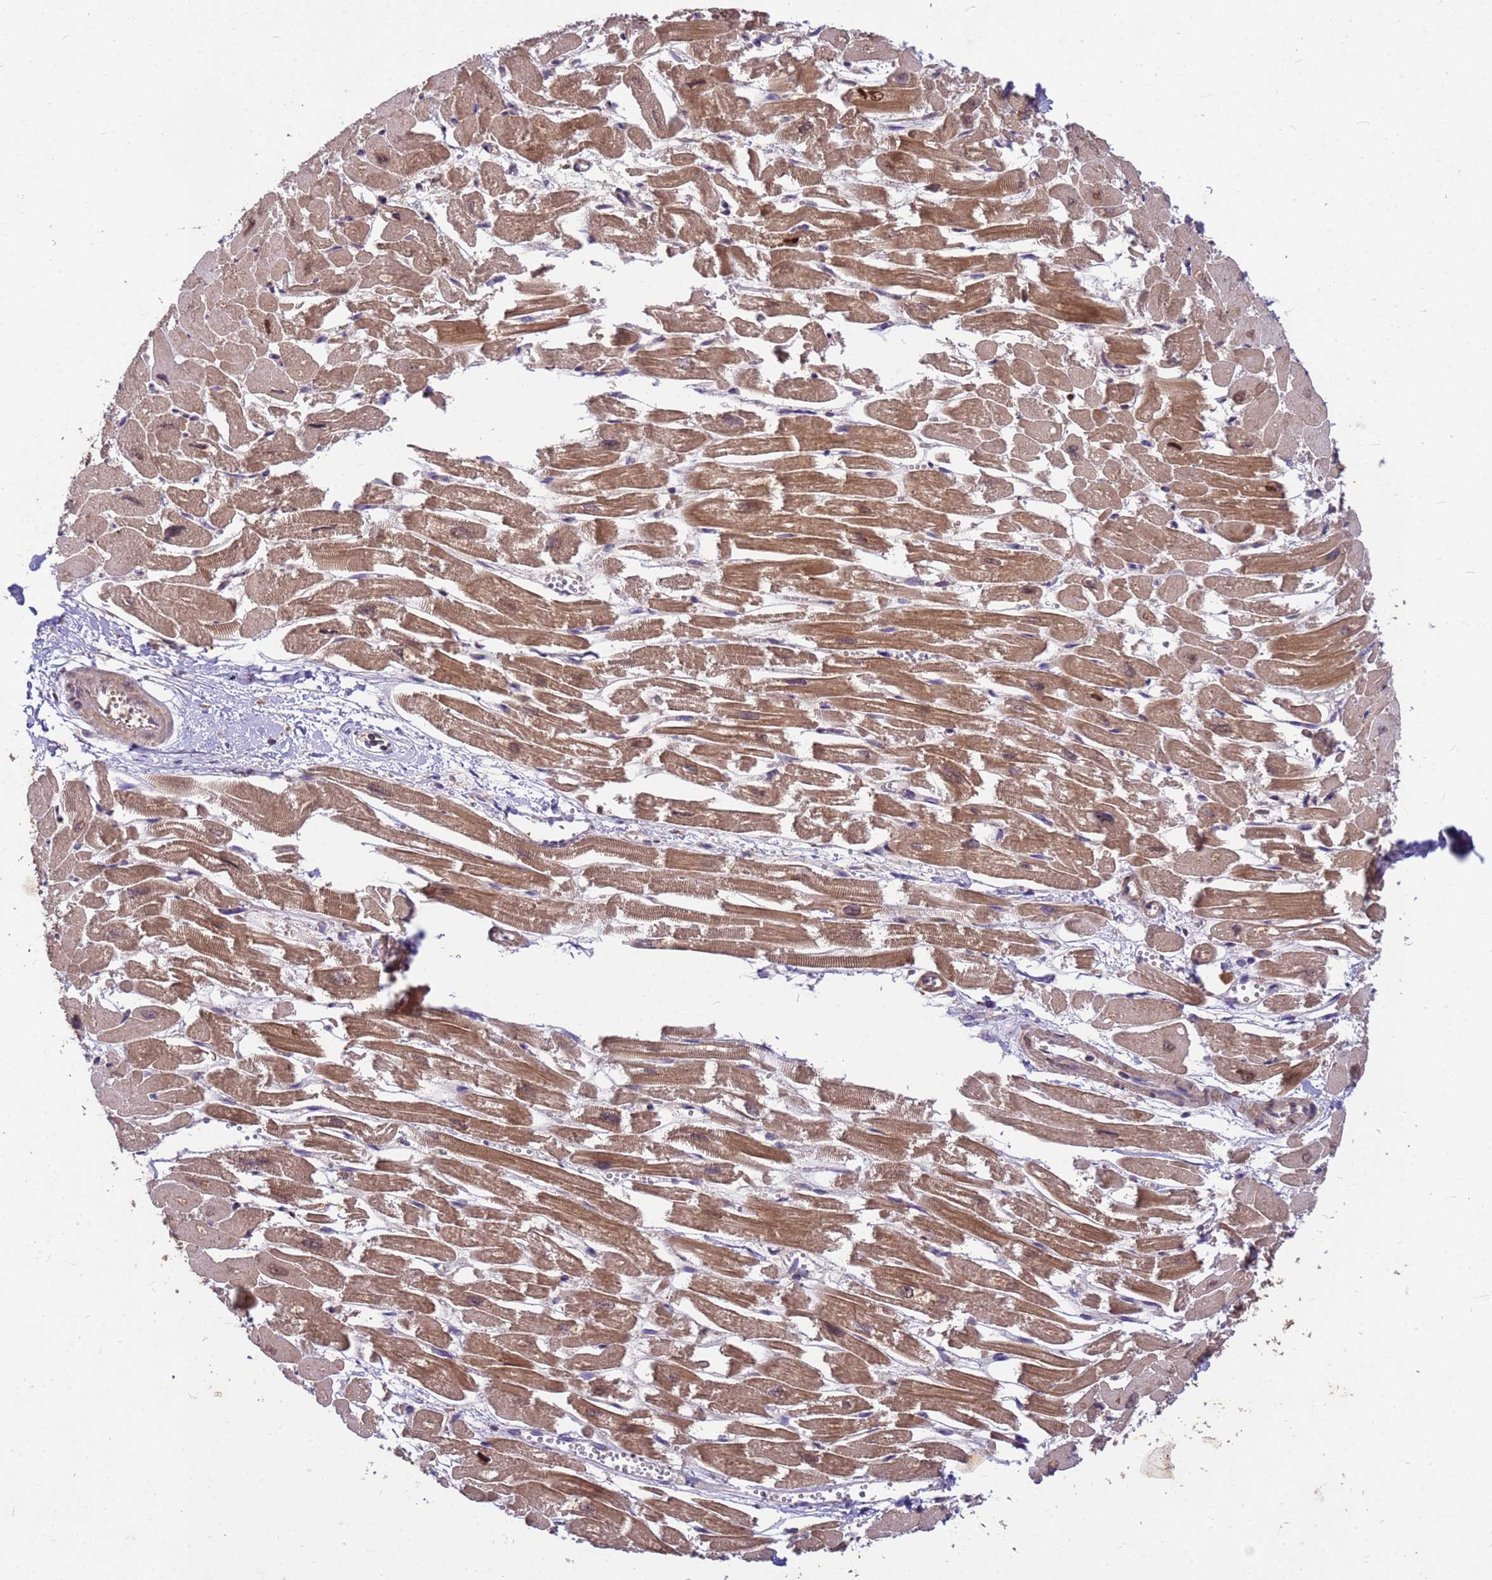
{"staining": {"intensity": "moderate", "quantity": ">75%", "location": "cytoplasmic/membranous"}, "tissue": "heart muscle", "cell_type": "Cardiomyocytes", "image_type": "normal", "snomed": [{"axis": "morphology", "description": "Normal tissue, NOS"}, {"axis": "topography", "description": "Heart"}], "caption": "Immunohistochemistry (IHC) histopathology image of normal human heart muscle stained for a protein (brown), which demonstrates medium levels of moderate cytoplasmic/membranous staining in about >75% of cardiomyocytes.", "gene": "PPP2CA", "patient": {"sex": "male", "age": 54}}